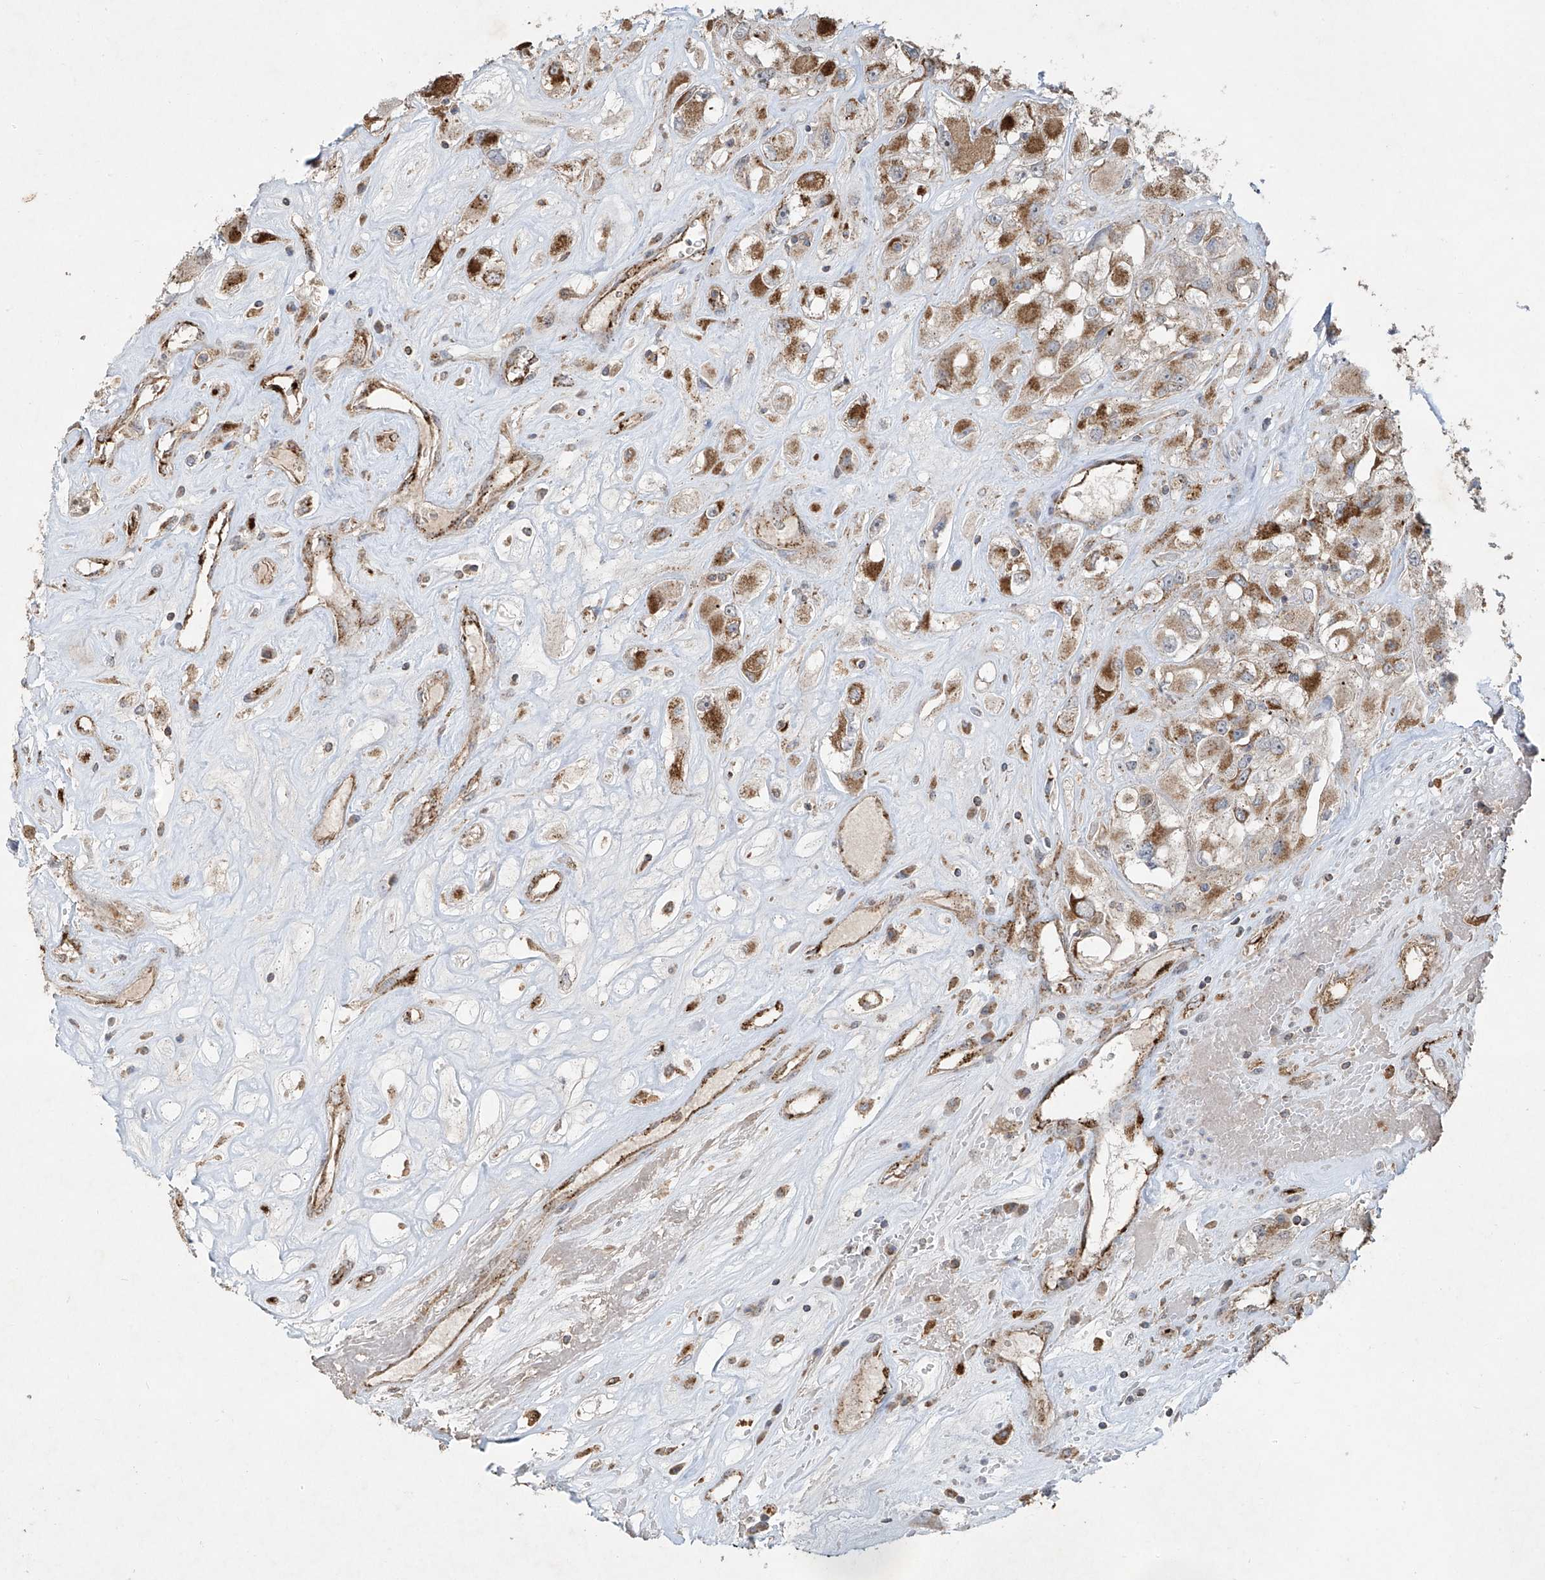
{"staining": {"intensity": "moderate", "quantity": ">75%", "location": "cytoplasmic/membranous"}, "tissue": "renal cancer", "cell_type": "Tumor cells", "image_type": "cancer", "snomed": [{"axis": "morphology", "description": "Adenocarcinoma, NOS"}, {"axis": "topography", "description": "Kidney"}], "caption": "A brown stain labels moderate cytoplasmic/membranous positivity of a protein in renal adenocarcinoma tumor cells. The staining was performed using DAB (3,3'-diaminobenzidine) to visualize the protein expression in brown, while the nuclei were stained in blue with hematoxylin (Magnification: 20x).", "gene": "UQCC1", "patient": {"sex": "female", "age": 52}}